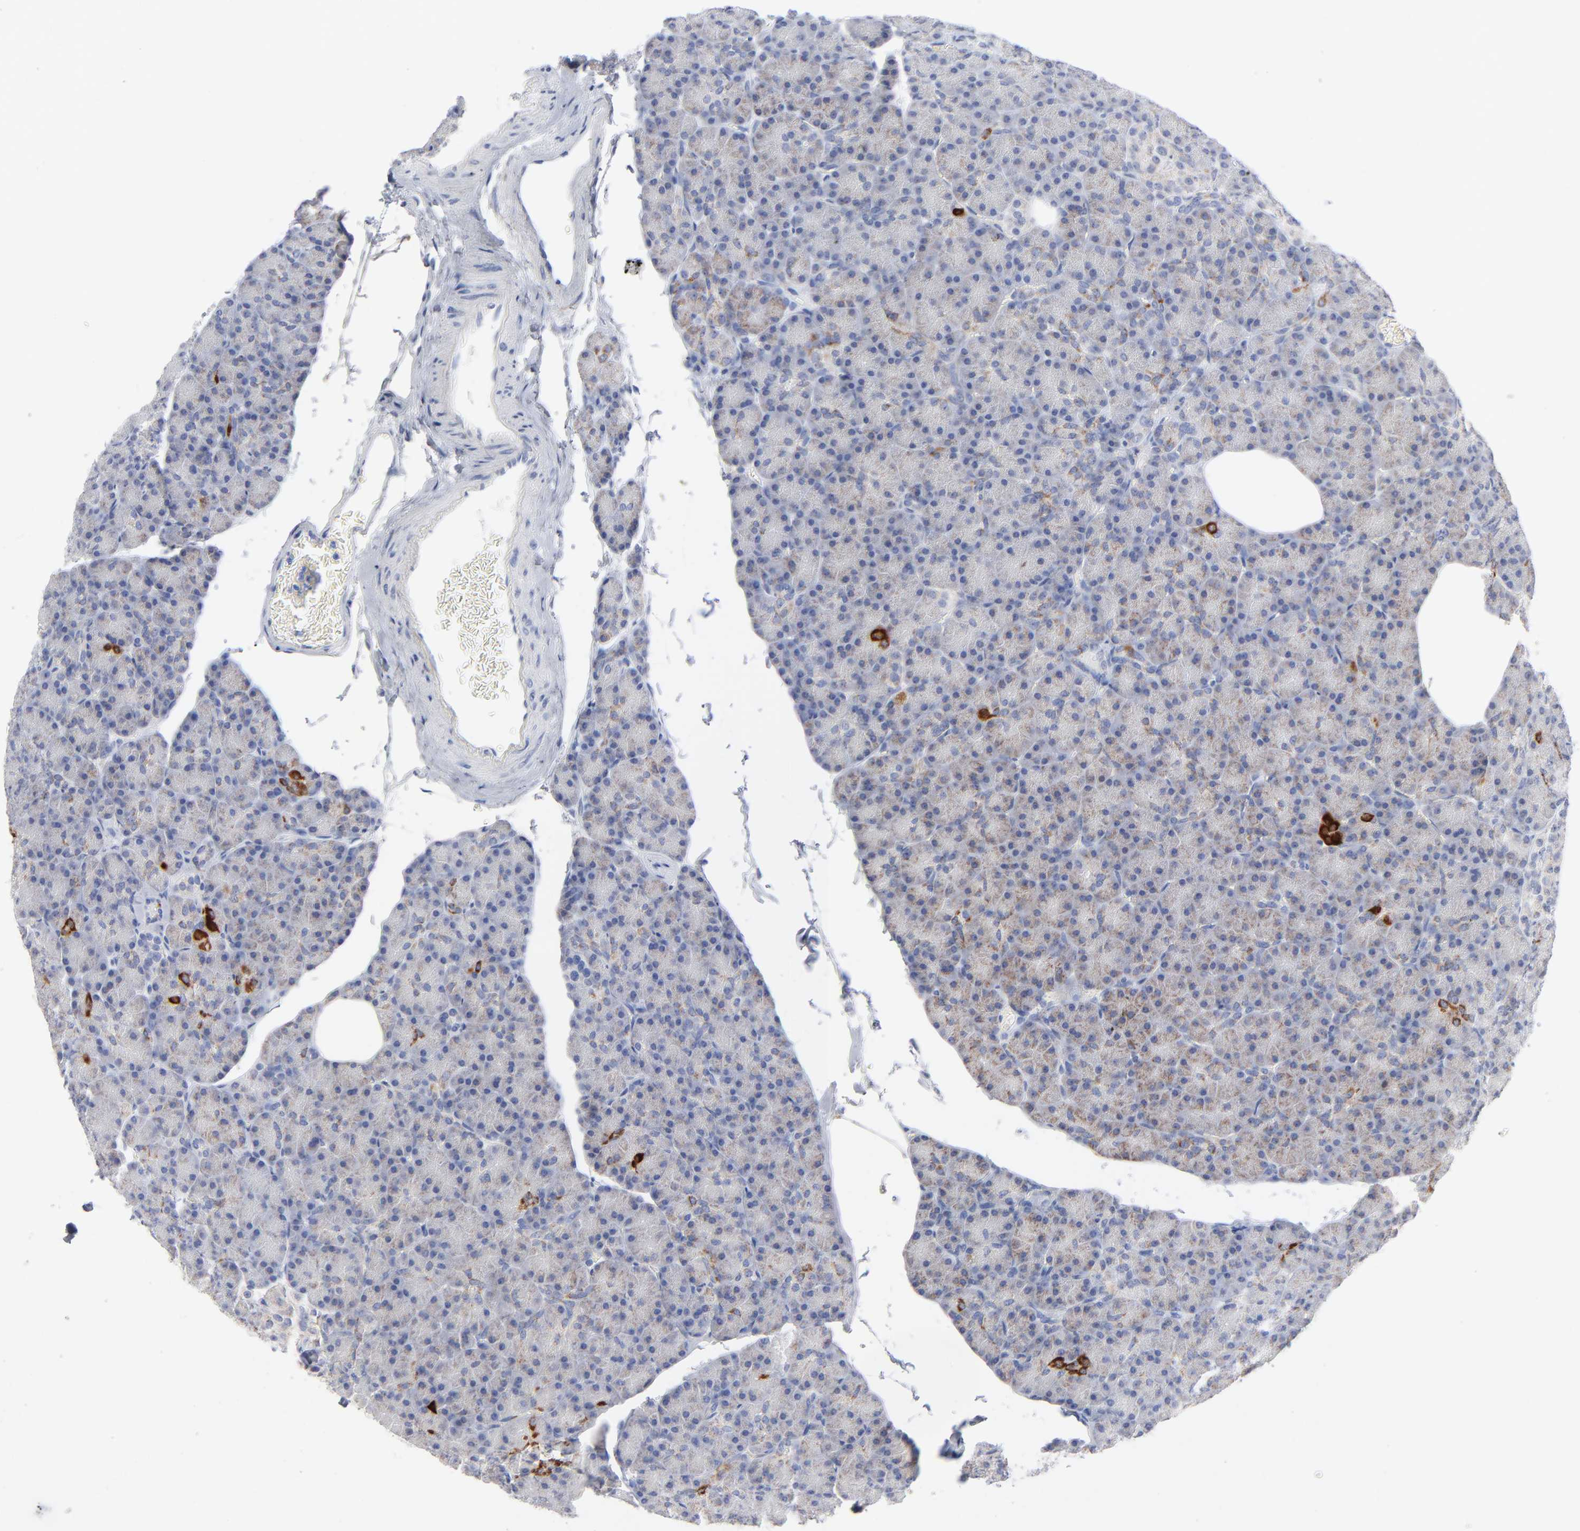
{"staining": {"intensity": "strong", "quantity": "<25%", "location": "cytoplasmic/membranous"}, "tissue": "pancreas", "cell_type": "Exocrine glandular cells", "image_type": "normal", "snomed": [{"axis": "morphology", "description": "Normal tissue, NOS"}, {"axis": "topography", "description": "Pancreas"}], "caption": "A brown stain shows strong cytoplasmic/membranous staining of a protein in exocrine glandular cells of benign human pancreas. (DAB (3,3'-diaminobenzidine) IHC, brown staining for protein, blue staining for nuclei).", "gene": "CHCHD10", "patient": {"sex": "female", "age": 43}}